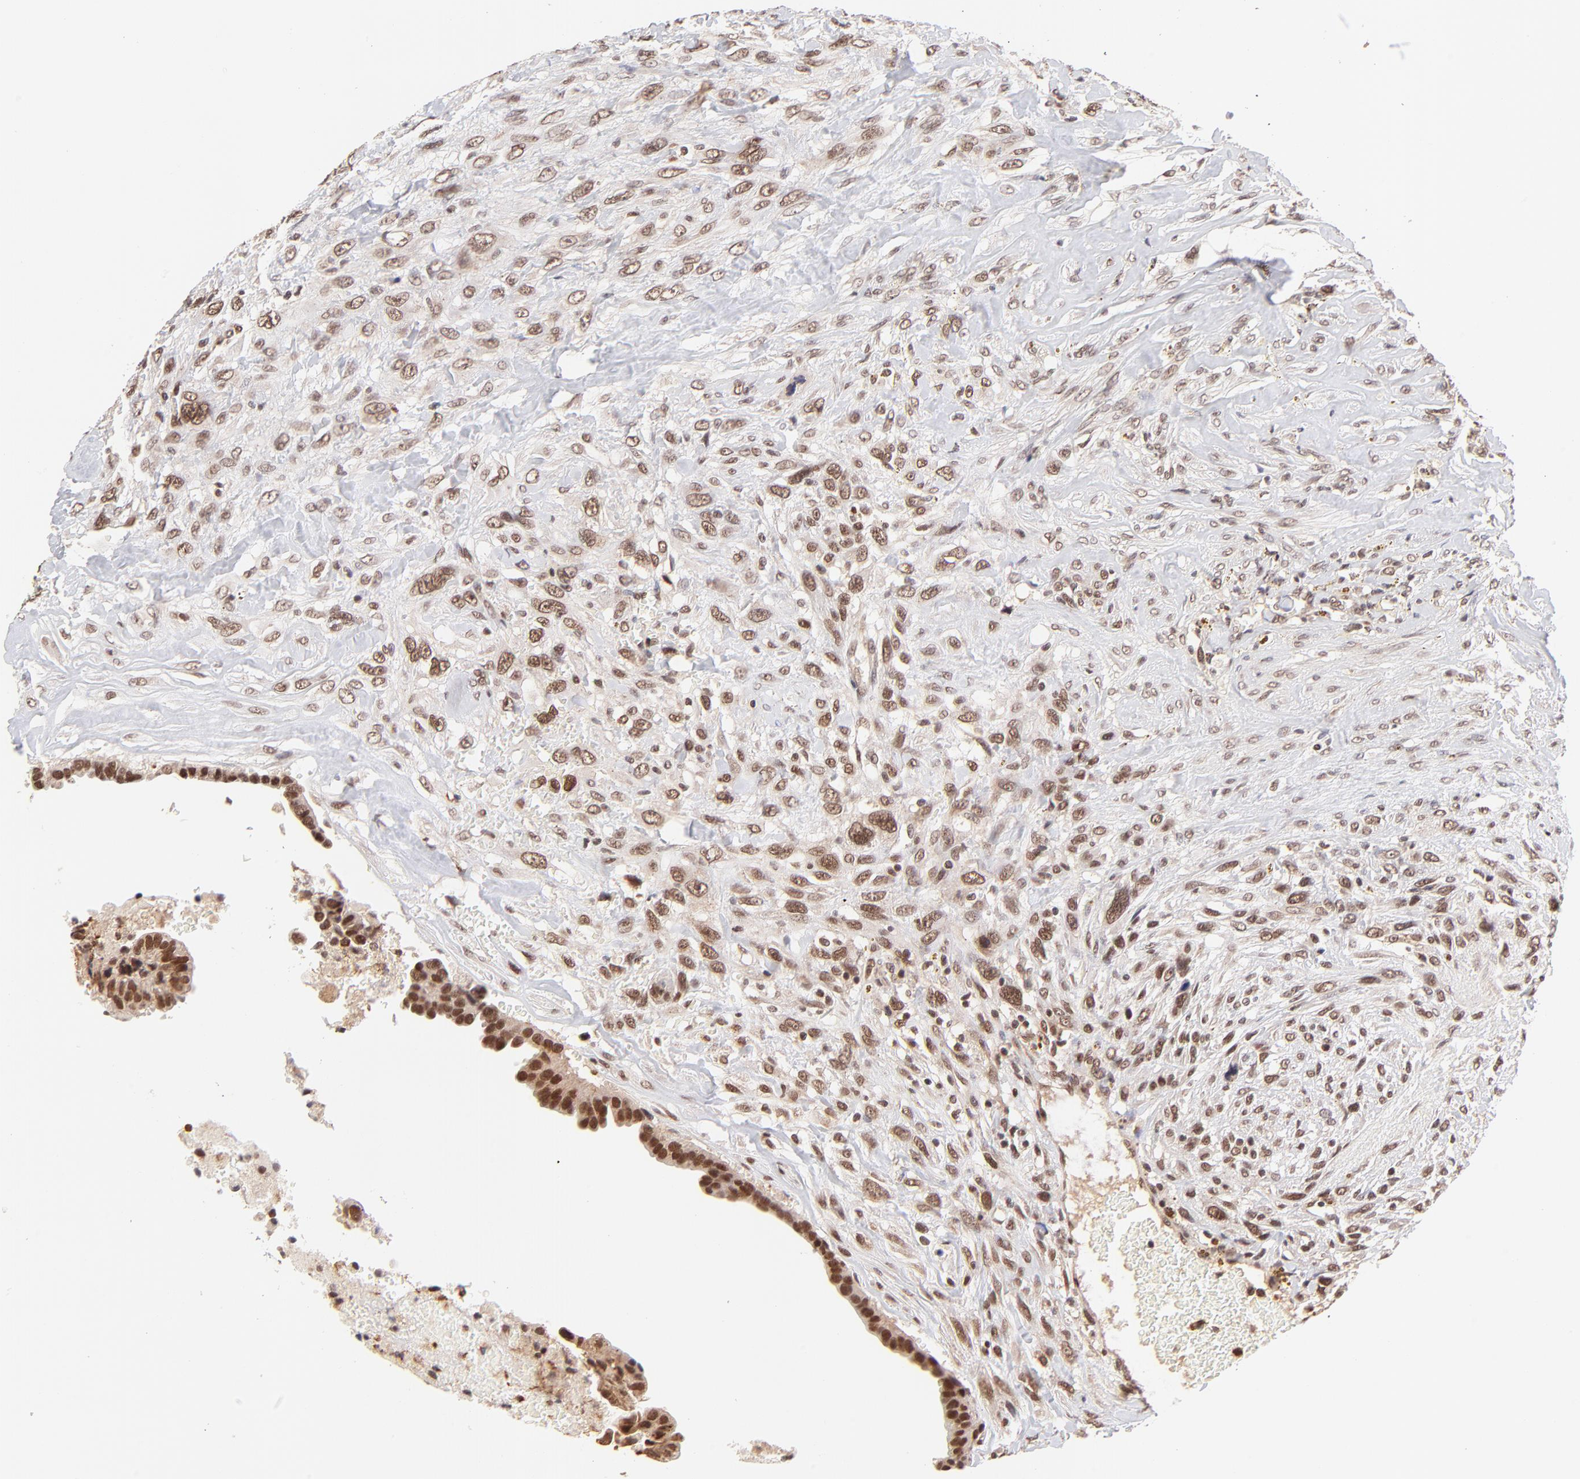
{"staining": {"intensity": "moderate", "quantity": ">75%", "location": "nuclear"}, "tissue": "breast cancer", "cell_type": "Tumor cells", "image_type": "cancer", "snomed": [{"axis": "morphology", "description": "Neoplasm, malignant, NOS"}, {"axis": "topography", "description": "Breast"}], "caption": "Brown immunohistochemical staining in human breast cancer (malignant neoplasm) reveals moderate nuclear staining in about >75% of tumor cells.", "gene": "MED12", "patient": {"sex": "female", "age": 50}}